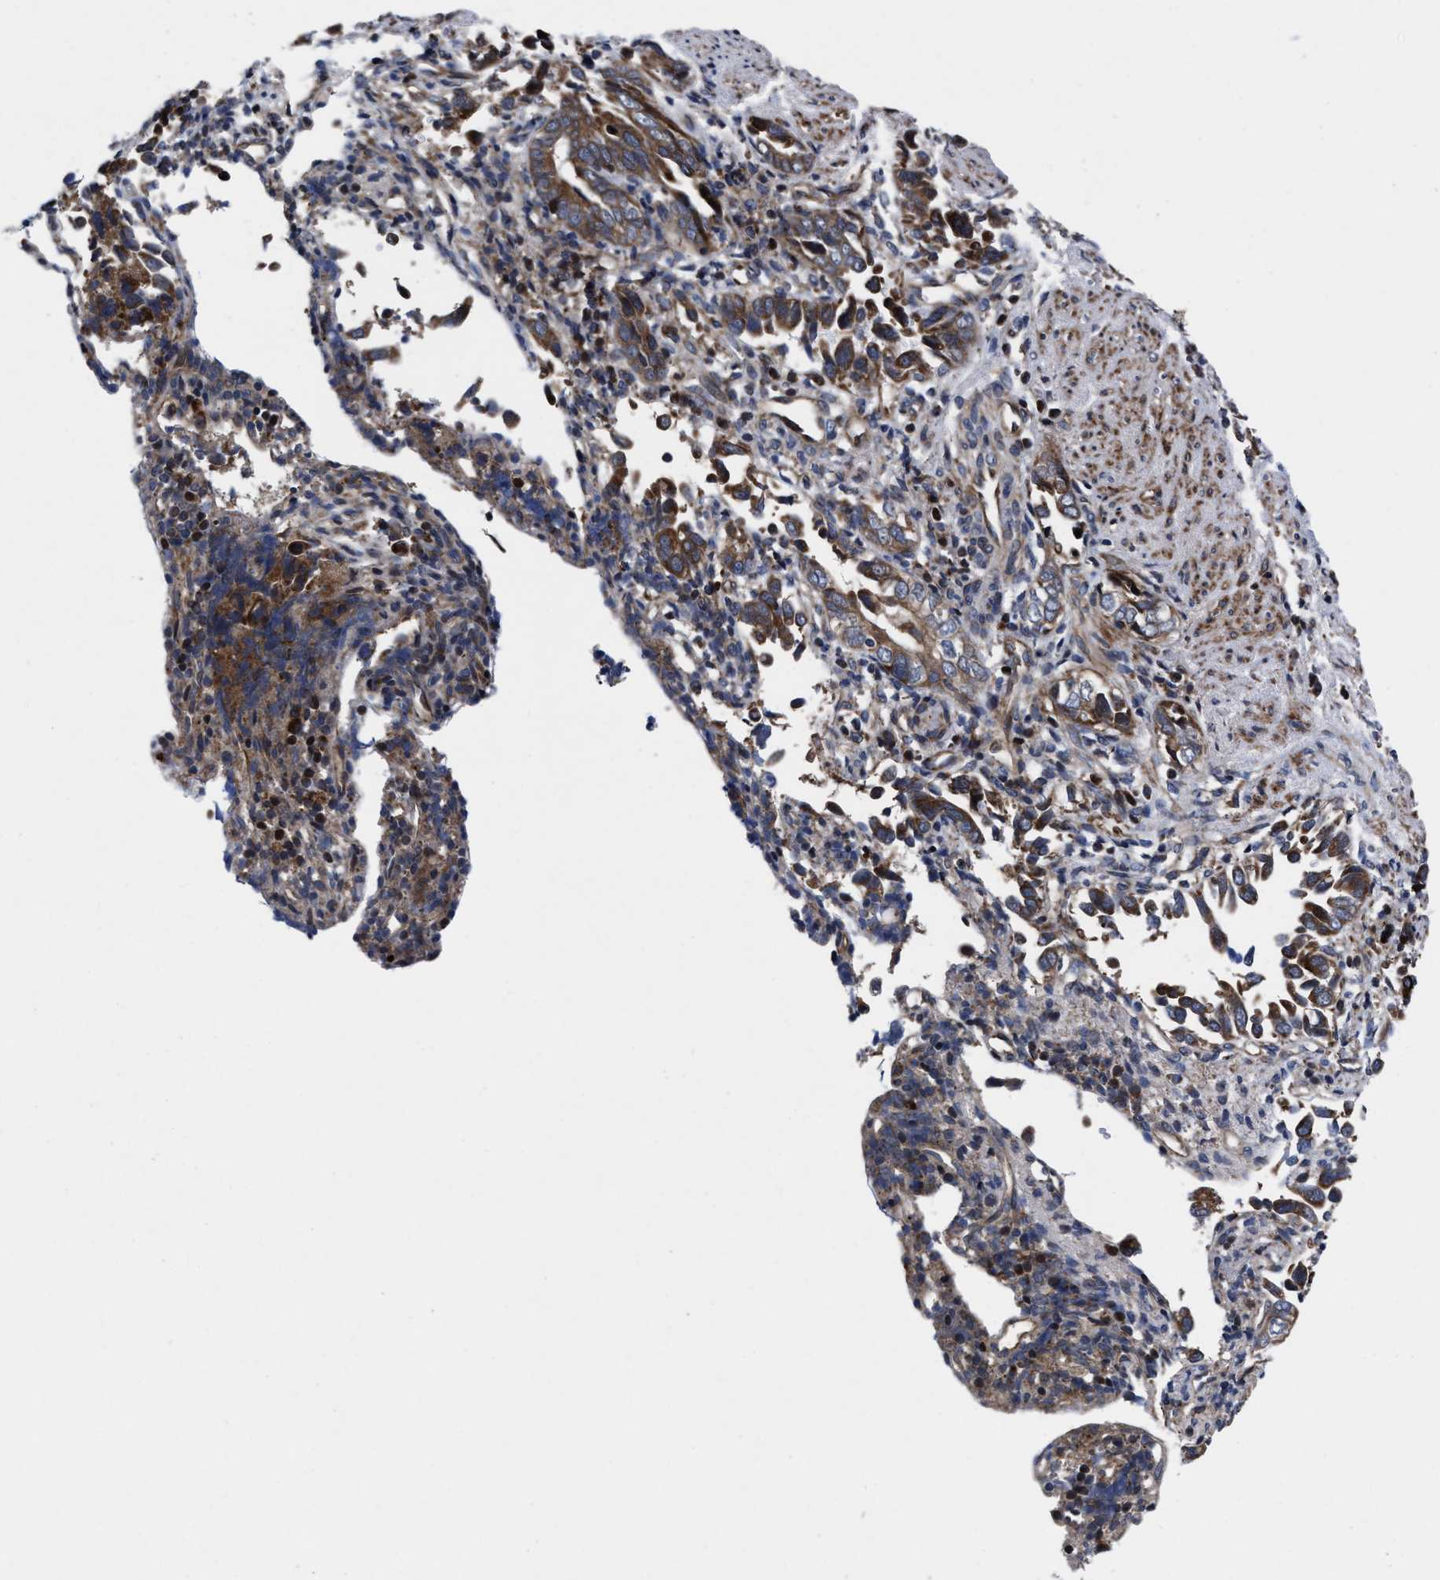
{"staining": {"intensity": "moderate", "quantity": ">75%", "location": "cytoplasmic/membranous"}, "tissue": "liver cancer", "cell_type": "Tumor cells", "image_type": "cancer", "snomed": [{"axis": "morphology", "description": "Cholangiocarcinoma"}, {"axis": "topography", "description": "Liver"}], "caption": "Liver cancer tissue demonstrates moderate cytoplasmic/membranous staining in approximately >75% of tumor cells", "gene": "MRPL50", "patient": {"sex": "female", "age": 79}}